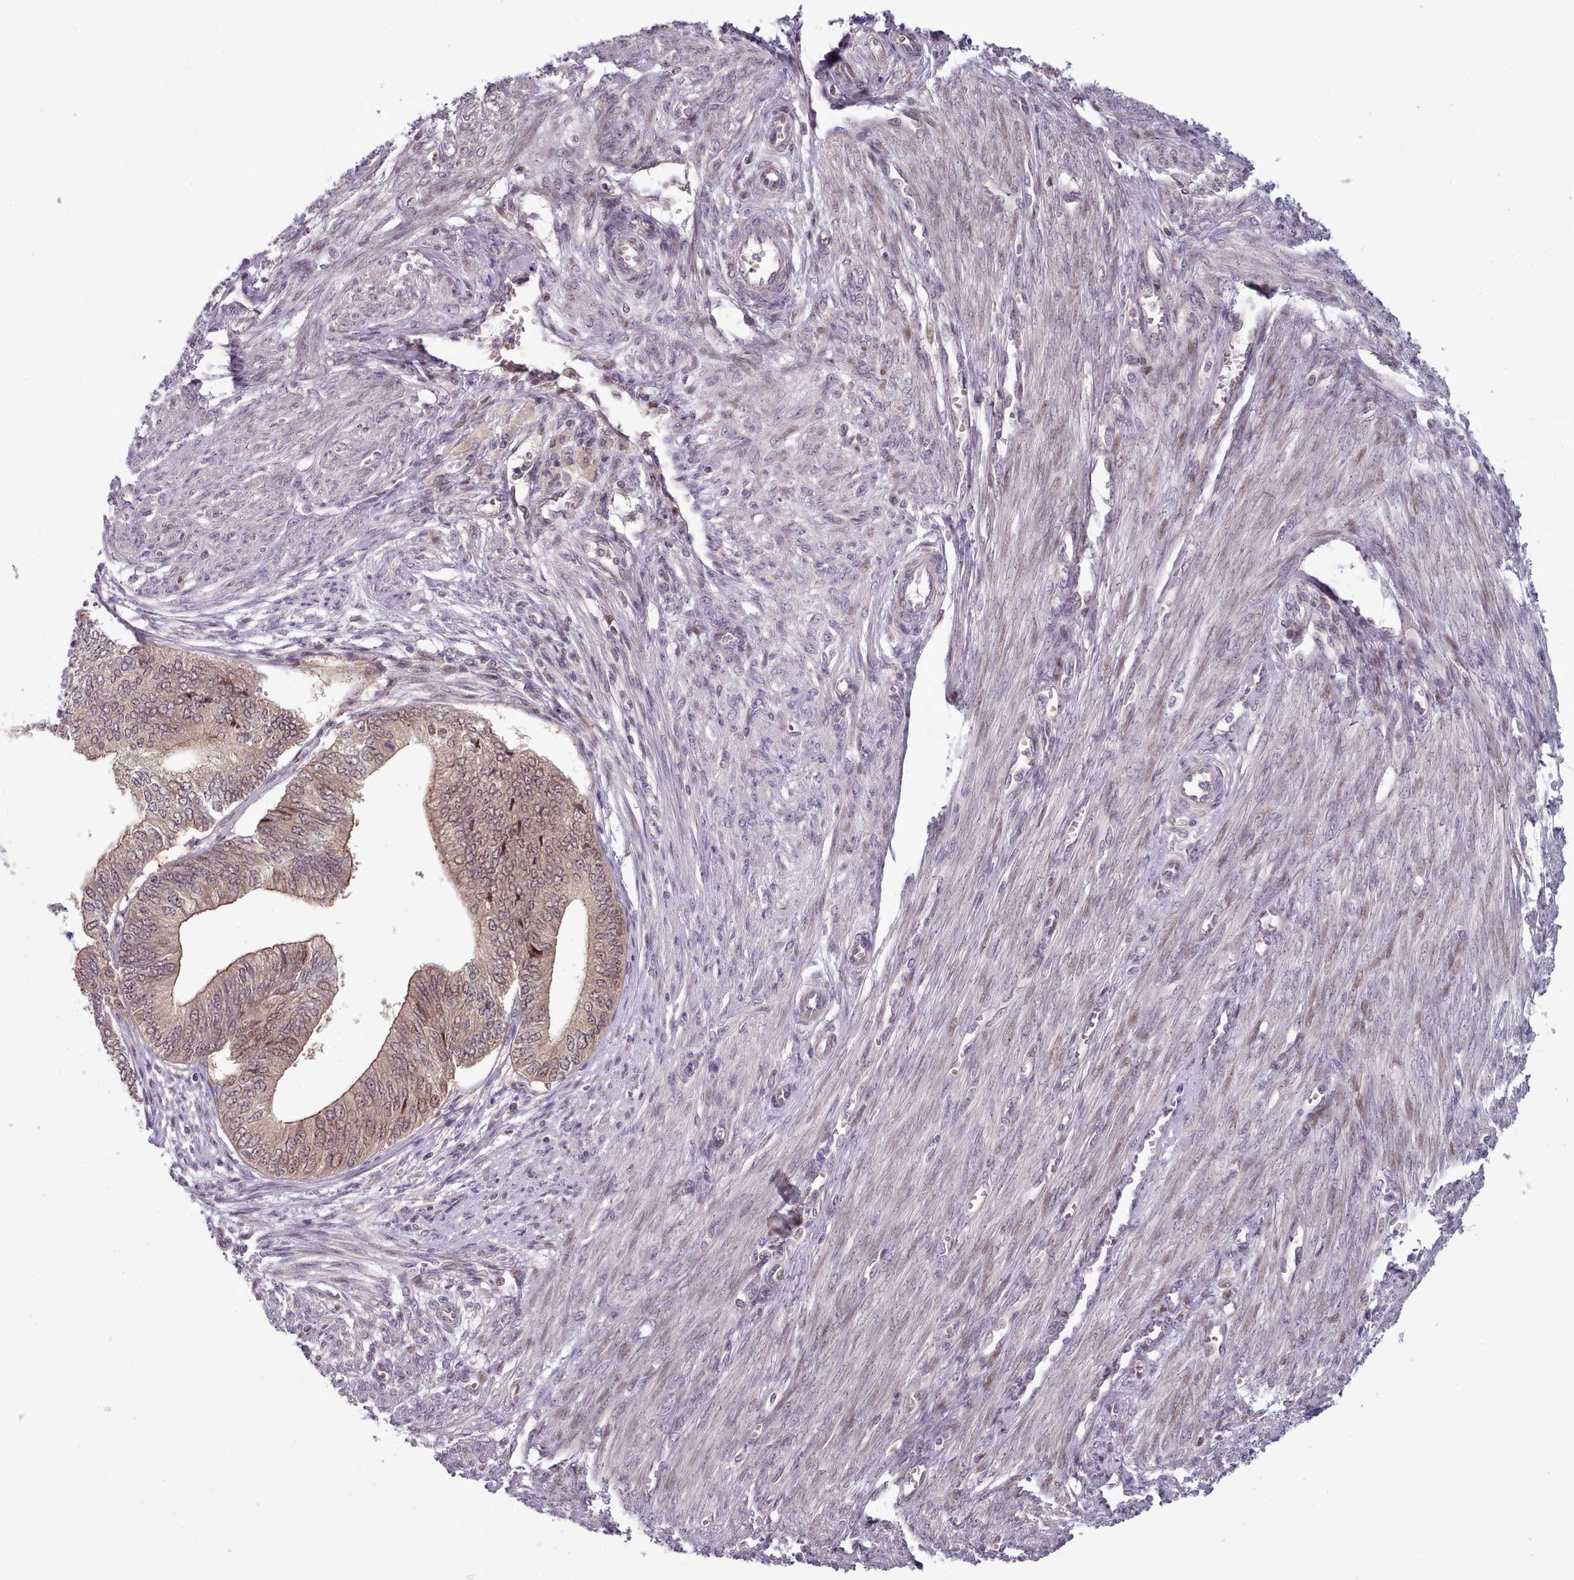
{"staining": {"intensity": "moderate", "quantity": ">75%", "location": "cytoplasmic/membranous,nuclear"}, "tissue": "endometrial cancer", "cell_type": "Tumor cells", "image_type": "cancer", "snomed": [{"axis": "morphology", "description": "Adenocarcinoma, NOS"}, {"axis": "topography", "description": "Endometrium"}], "caption": "Endometrial adenocarcinoma stained with DAB immunohistochemistry demonstrates medium levels of moderate cytoplasmic/membranous and nuclear expression in approximately >75% of tumor cells. The protein of interest is stained brown, and the nuclei are stained in blue (DAB (3,3'-diaminobenzidine) IHC with brightfield microscopy, high magnification).", "gene": "CLNS1A", "patient": {"sex": "female", "age": 68}}